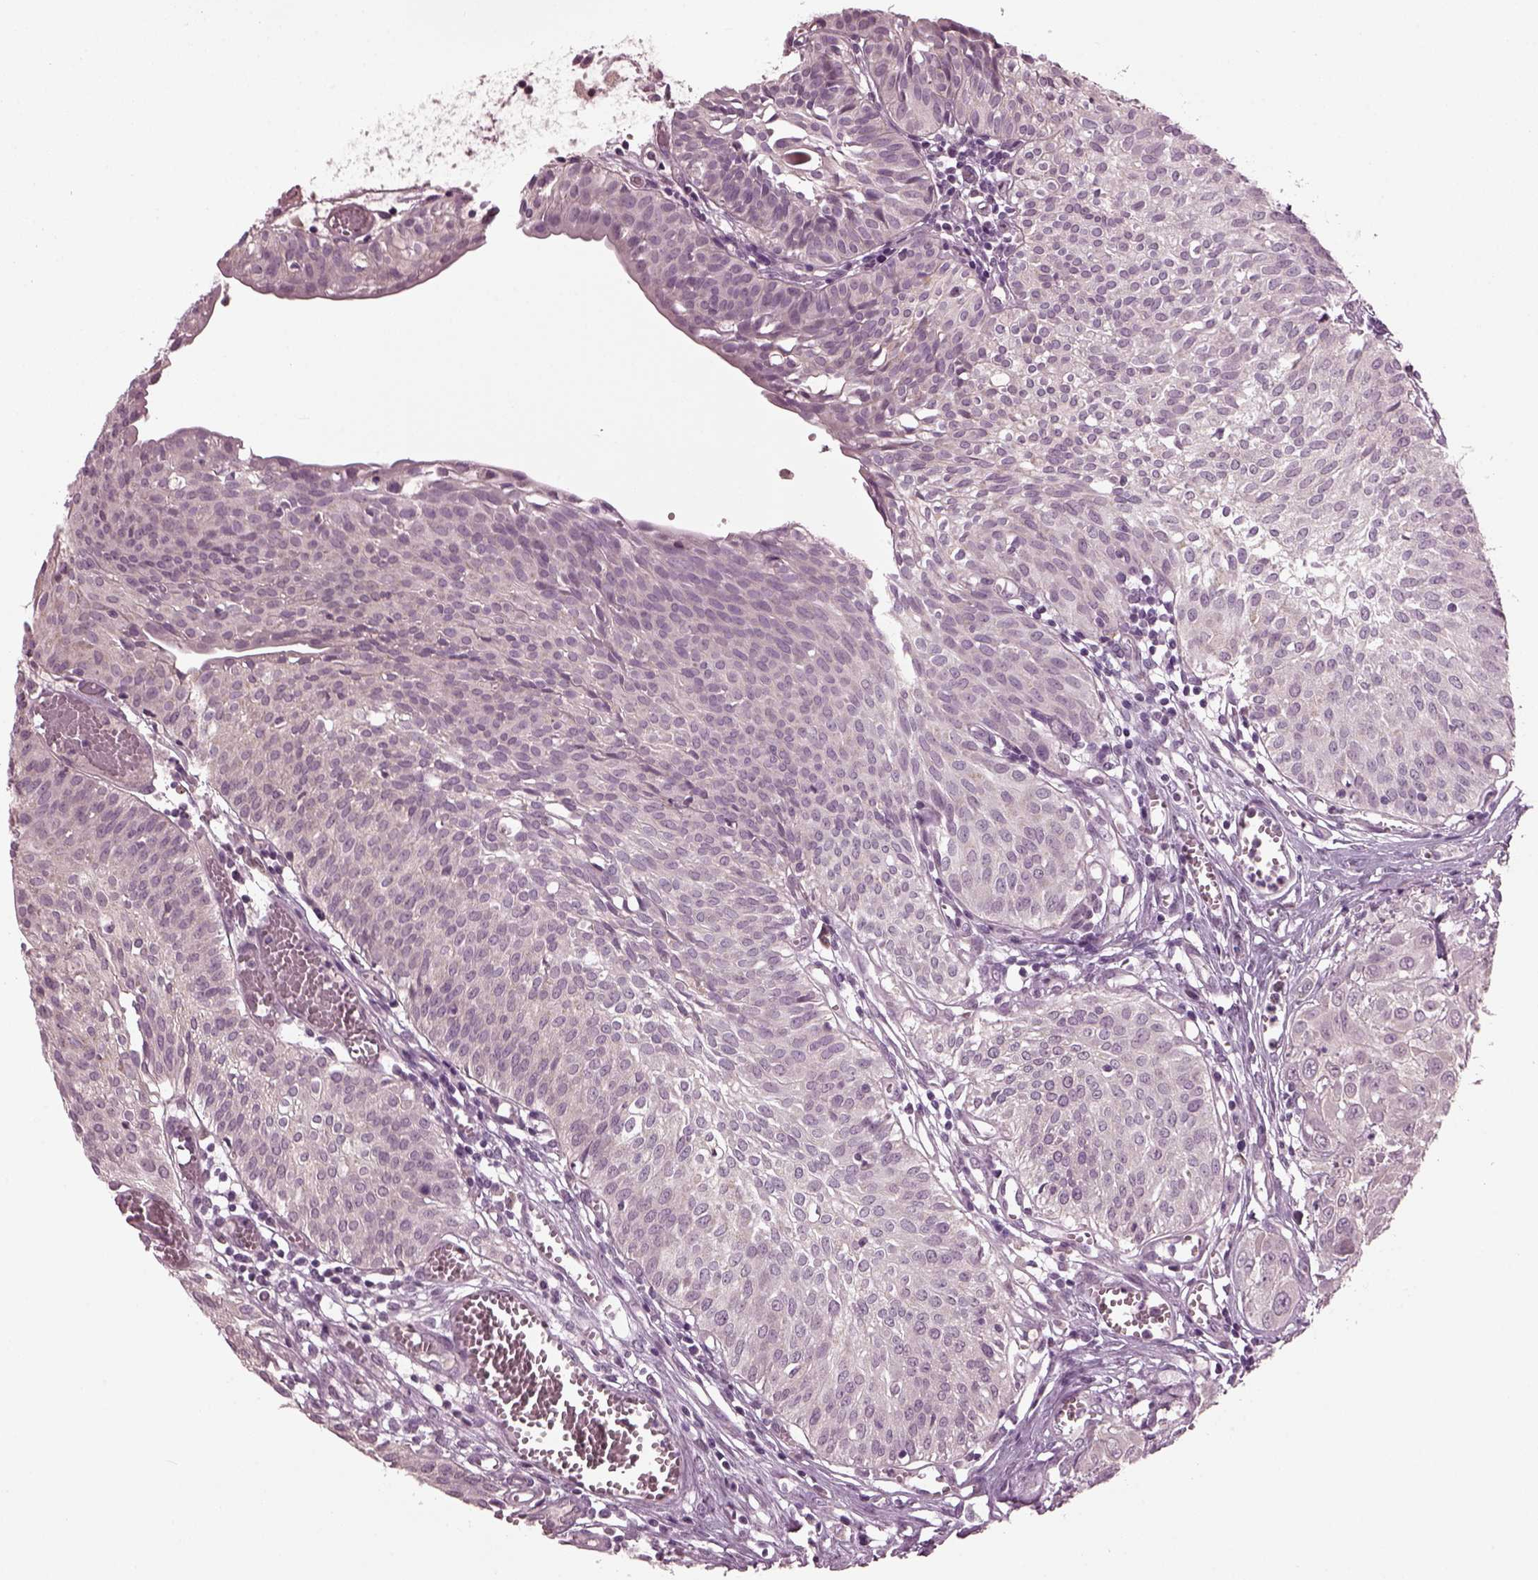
{"staining": {"intensity": "negative", "quantity": "none", "location": "none"}, "tissue": "urothelial cancer", "cell_type": "Tumor cells", "image_type": "cancer", "snomed": [{"axis": "morphology", "description": "Urothelial carcinoma, High grade"}, {"axis": "topography", "description": "Urinary bladder"}], "caption": "Tumor cells are negative for brown protein staining in high-grade urothelial carcinoma.", "gene": "CLCN4", "patient": {"sex": "male", "age": 57}}